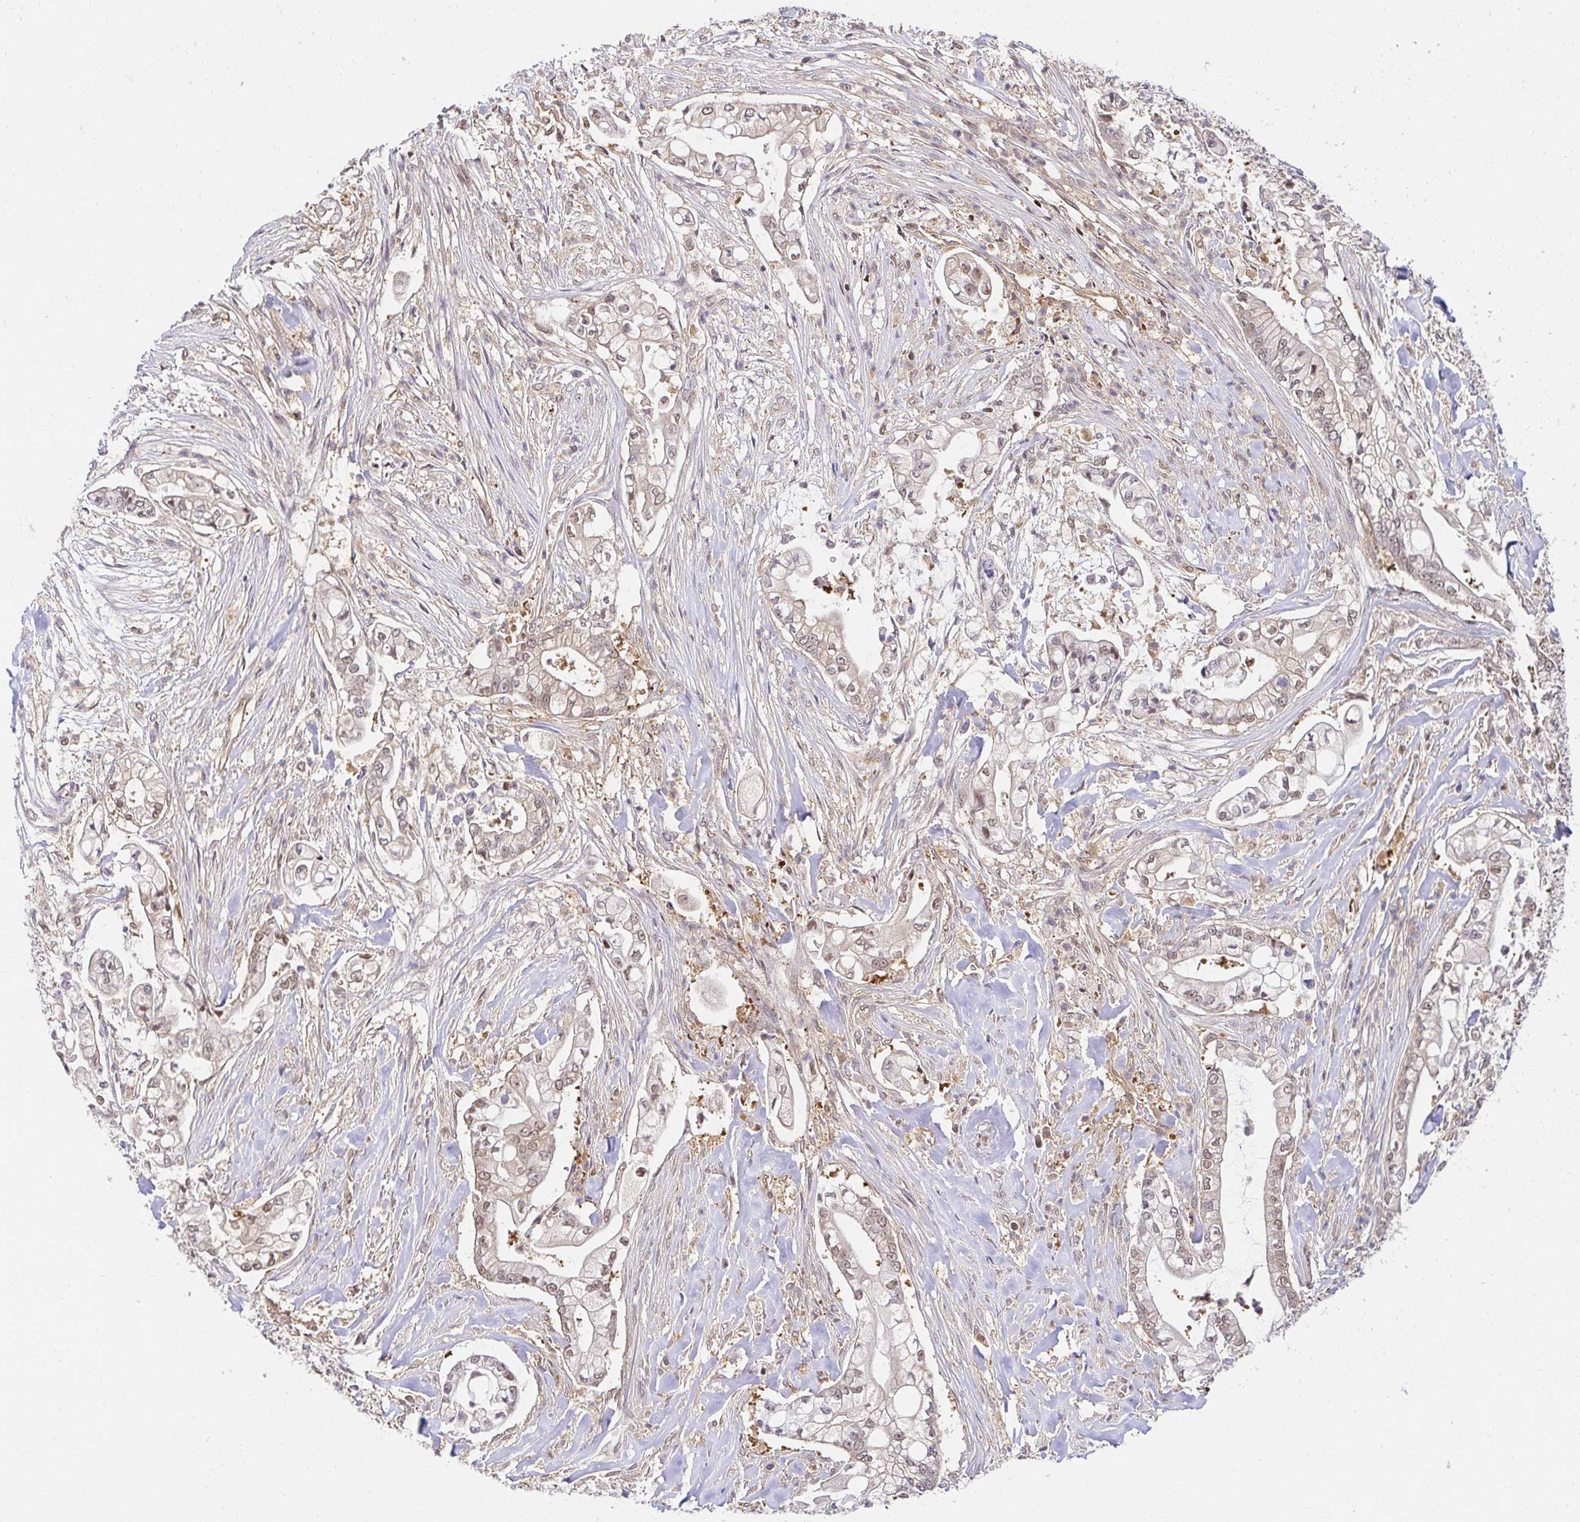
{"staining": {"intensity": "moderate", "quantity": ">75%", "location": "nuclear"}, "tissue": "pancreatic cancer", "cell_type": "Tumor cells", "image_type": "cancer", "snomed": [{"axis": "morphology", "description": "Adenocarcinoma, NOS"}, {"axis": "topography", "description": "Pancreas"}], "caption": "This photomicrograph demonstrates immunohistochemistry (IHC) staining of human pancreatic adenocarcinoma, with medium moderate nuclear staining in about >75% of tumor cells.", "gene": "PSMA4", "patient": {"sex": "female", "age": 69}}